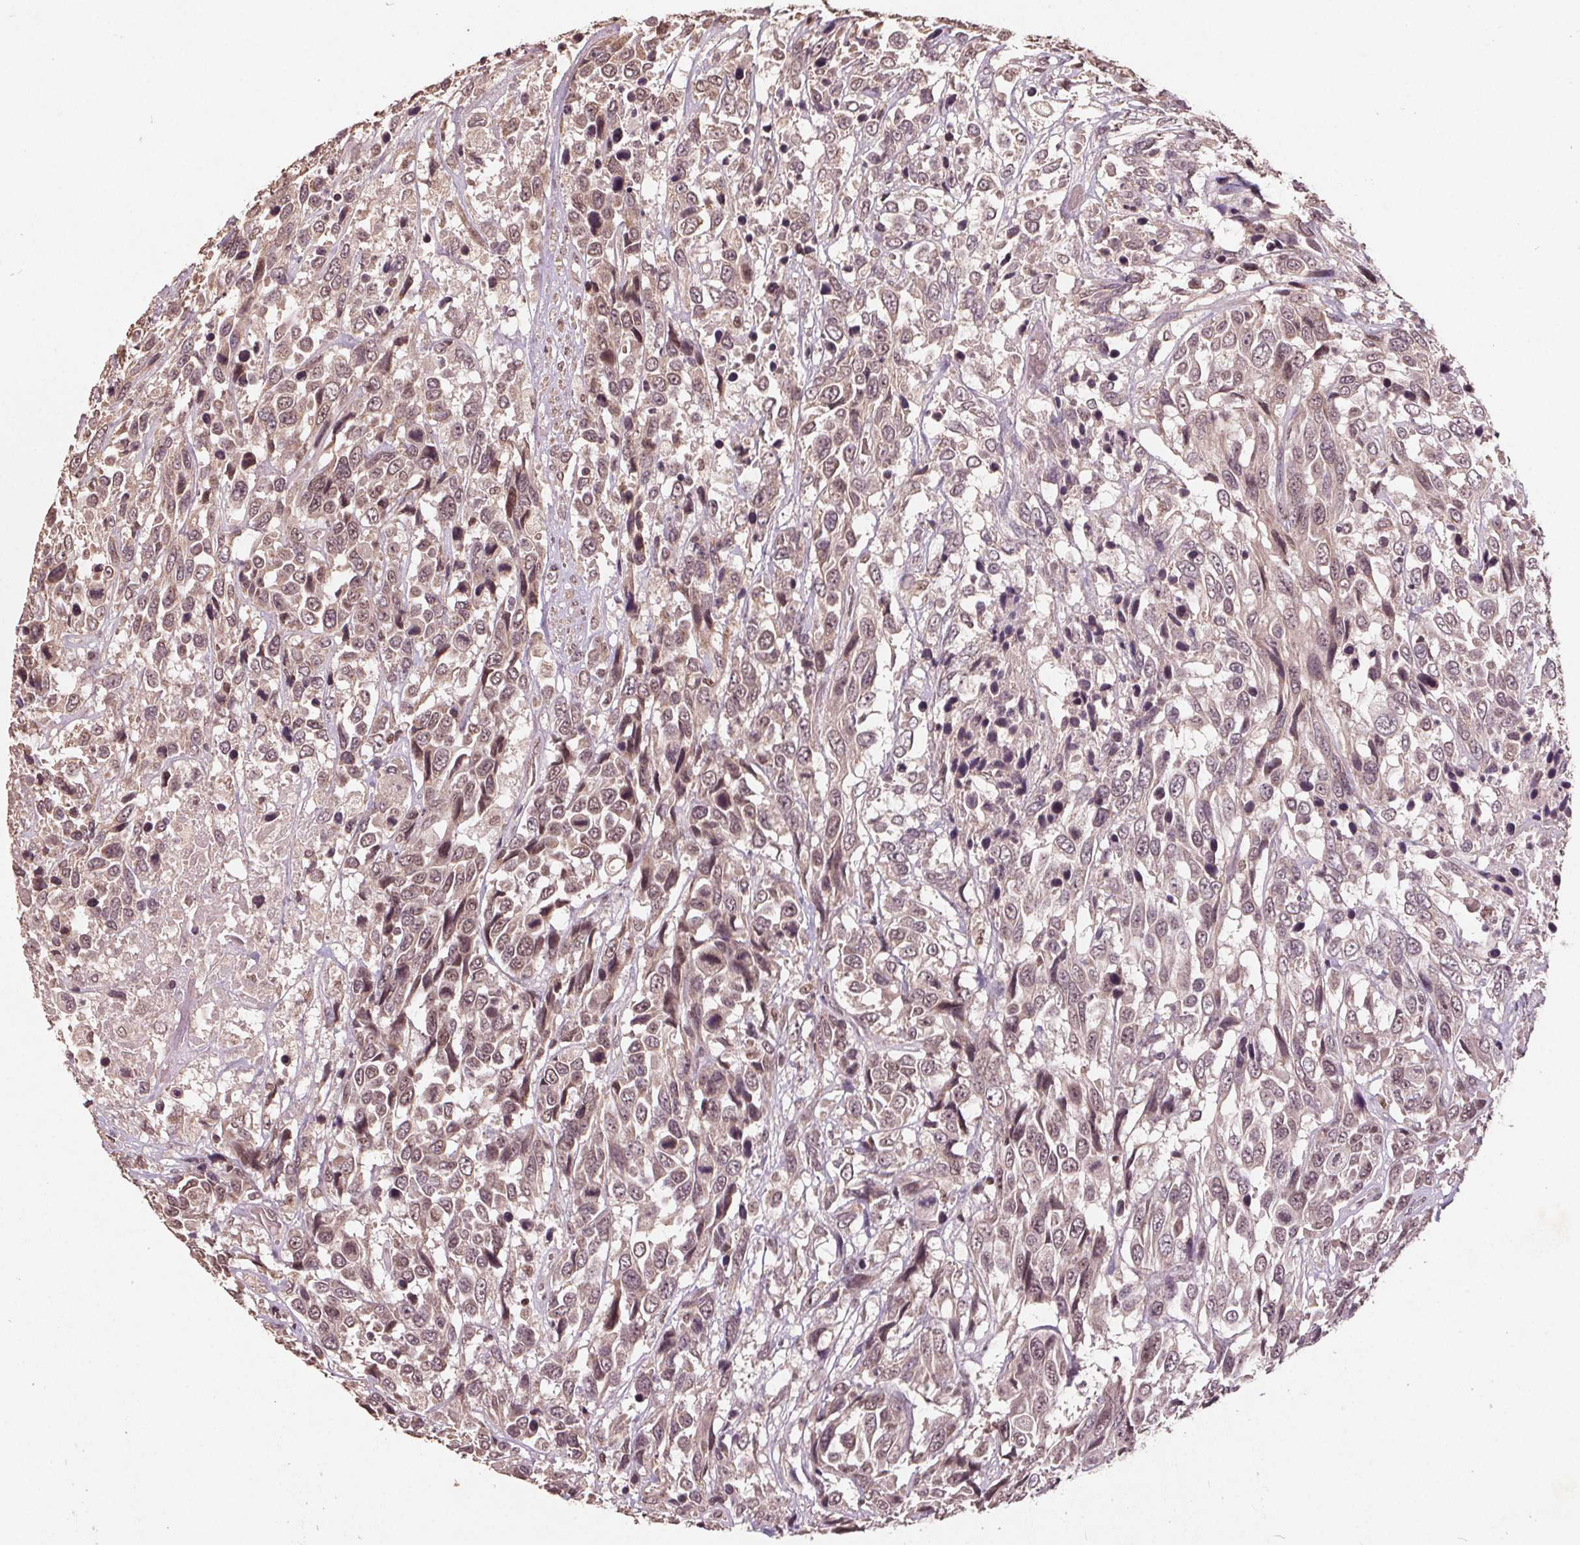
{"staining": {"intensity": "weak", "quantity": ">75%", "location": "cytoplasmic/membranous,nuclear"}, "tissue": "urothelial cancer", "cell_type": "Tumor cells", "image_type": "cancer", "snomed": [{"axis": "morphology", "description": "Urothelial carcinoma, High grade"}, {"axis": "topography", "description": "Urinary bladder"}], "caption": "The histopathology image reveals immunohistochemical staining of urothelial carcinoma (high-grade). There is weak cytoplasmic/membranous and nuclear staining is present in about >75% of tumor cells. The protein is shown in brown color, while the nuclei are stained blue.", "gene": "DNMT3B", "patient": {"sex": "female", "age": 70}}